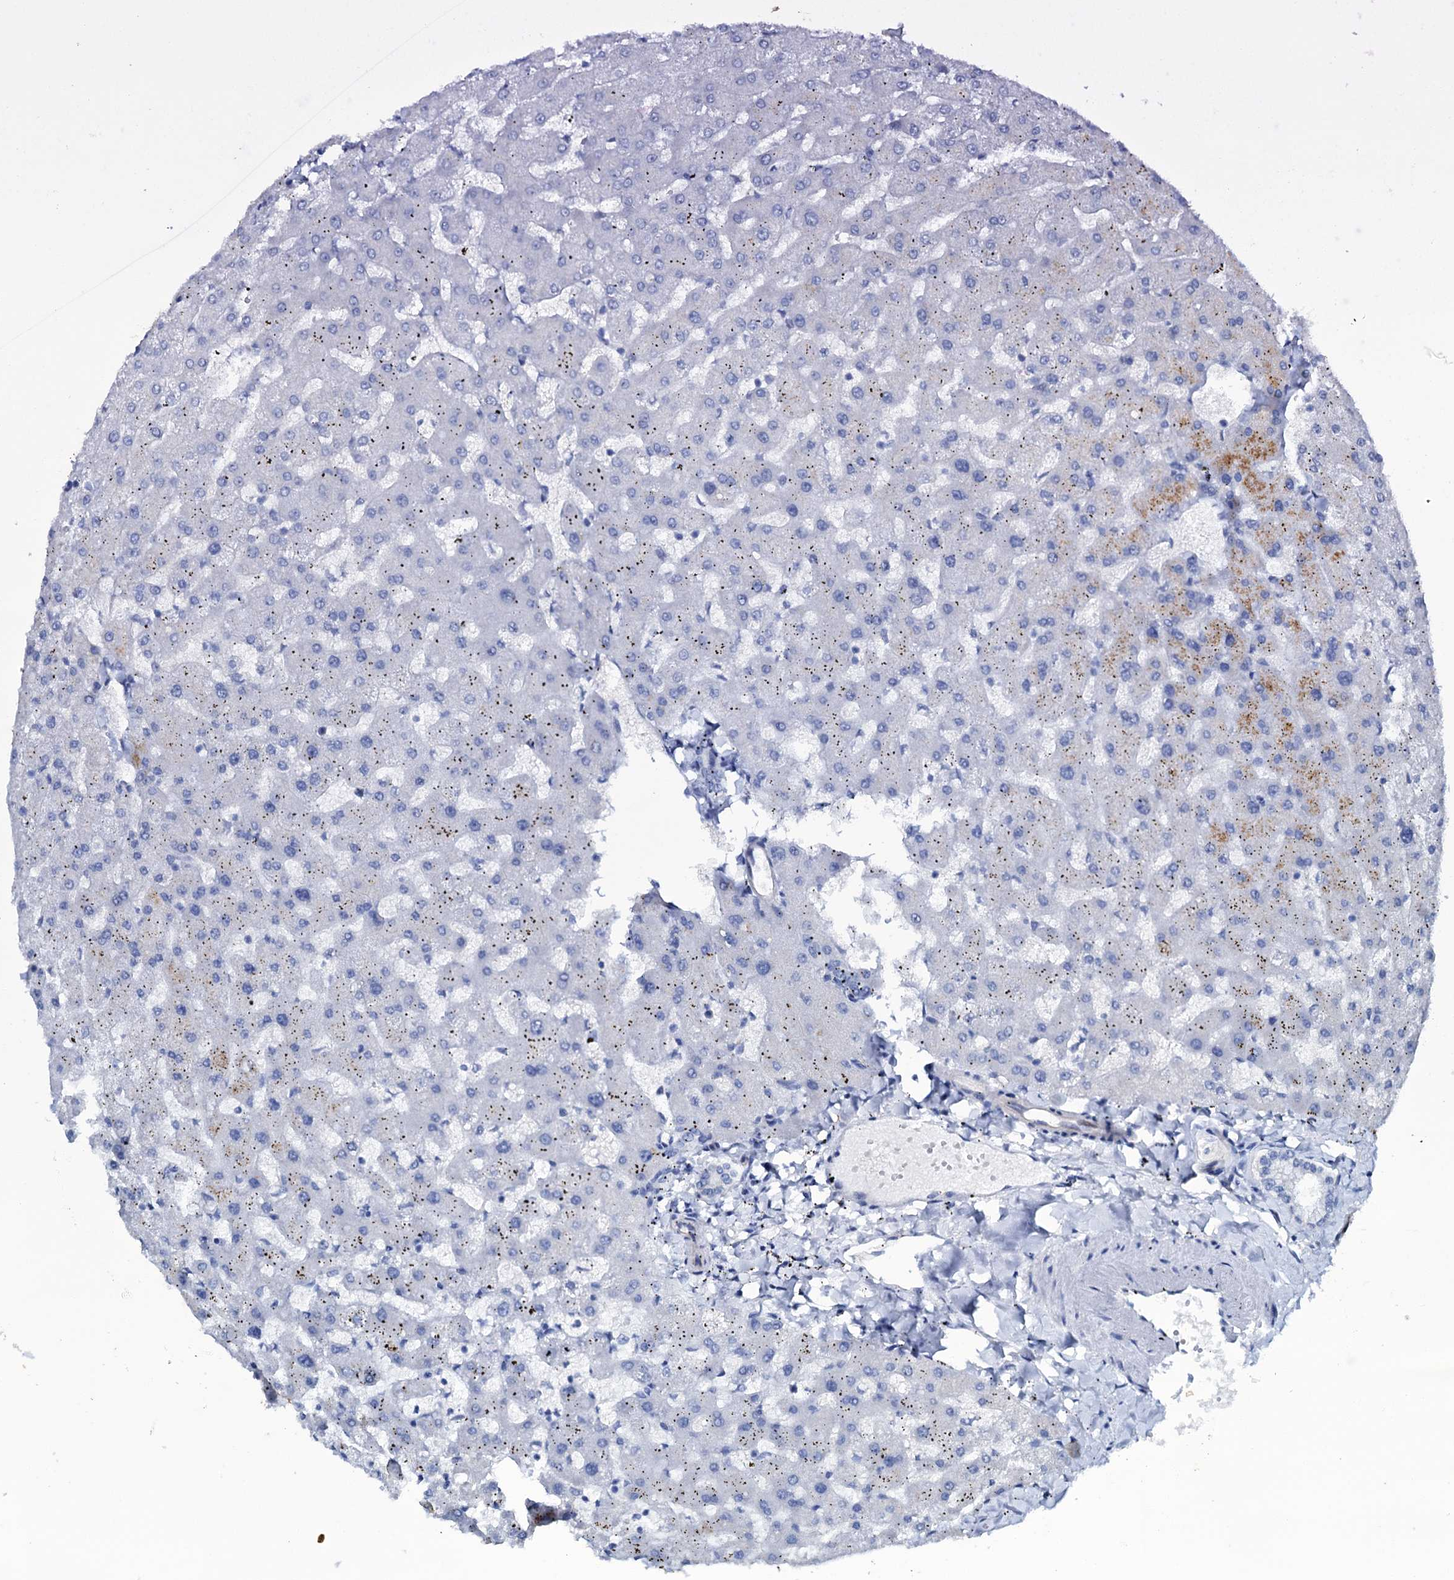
{"staining": {"intensity": "negative", "quantity": "none", "location": "none"}, "tissue": "liver", "cell_type": "Cholangiocytes", "image_type": "normal", "snomed": [{"axis": "morphology", "description": "Normal tissue, NOS"}, {"axis": "topography", "description": "Liver"}], "caption": "Cholangiocytes show no significant protein expression in normal liver. The staining is performed using DAB (3,3'-diaminobenzidine) brown chromogen with nuclei counter-stained in using hematoxylin.", "gene": "FAM111B", "patient": {"sex": "female", "age": 63}}